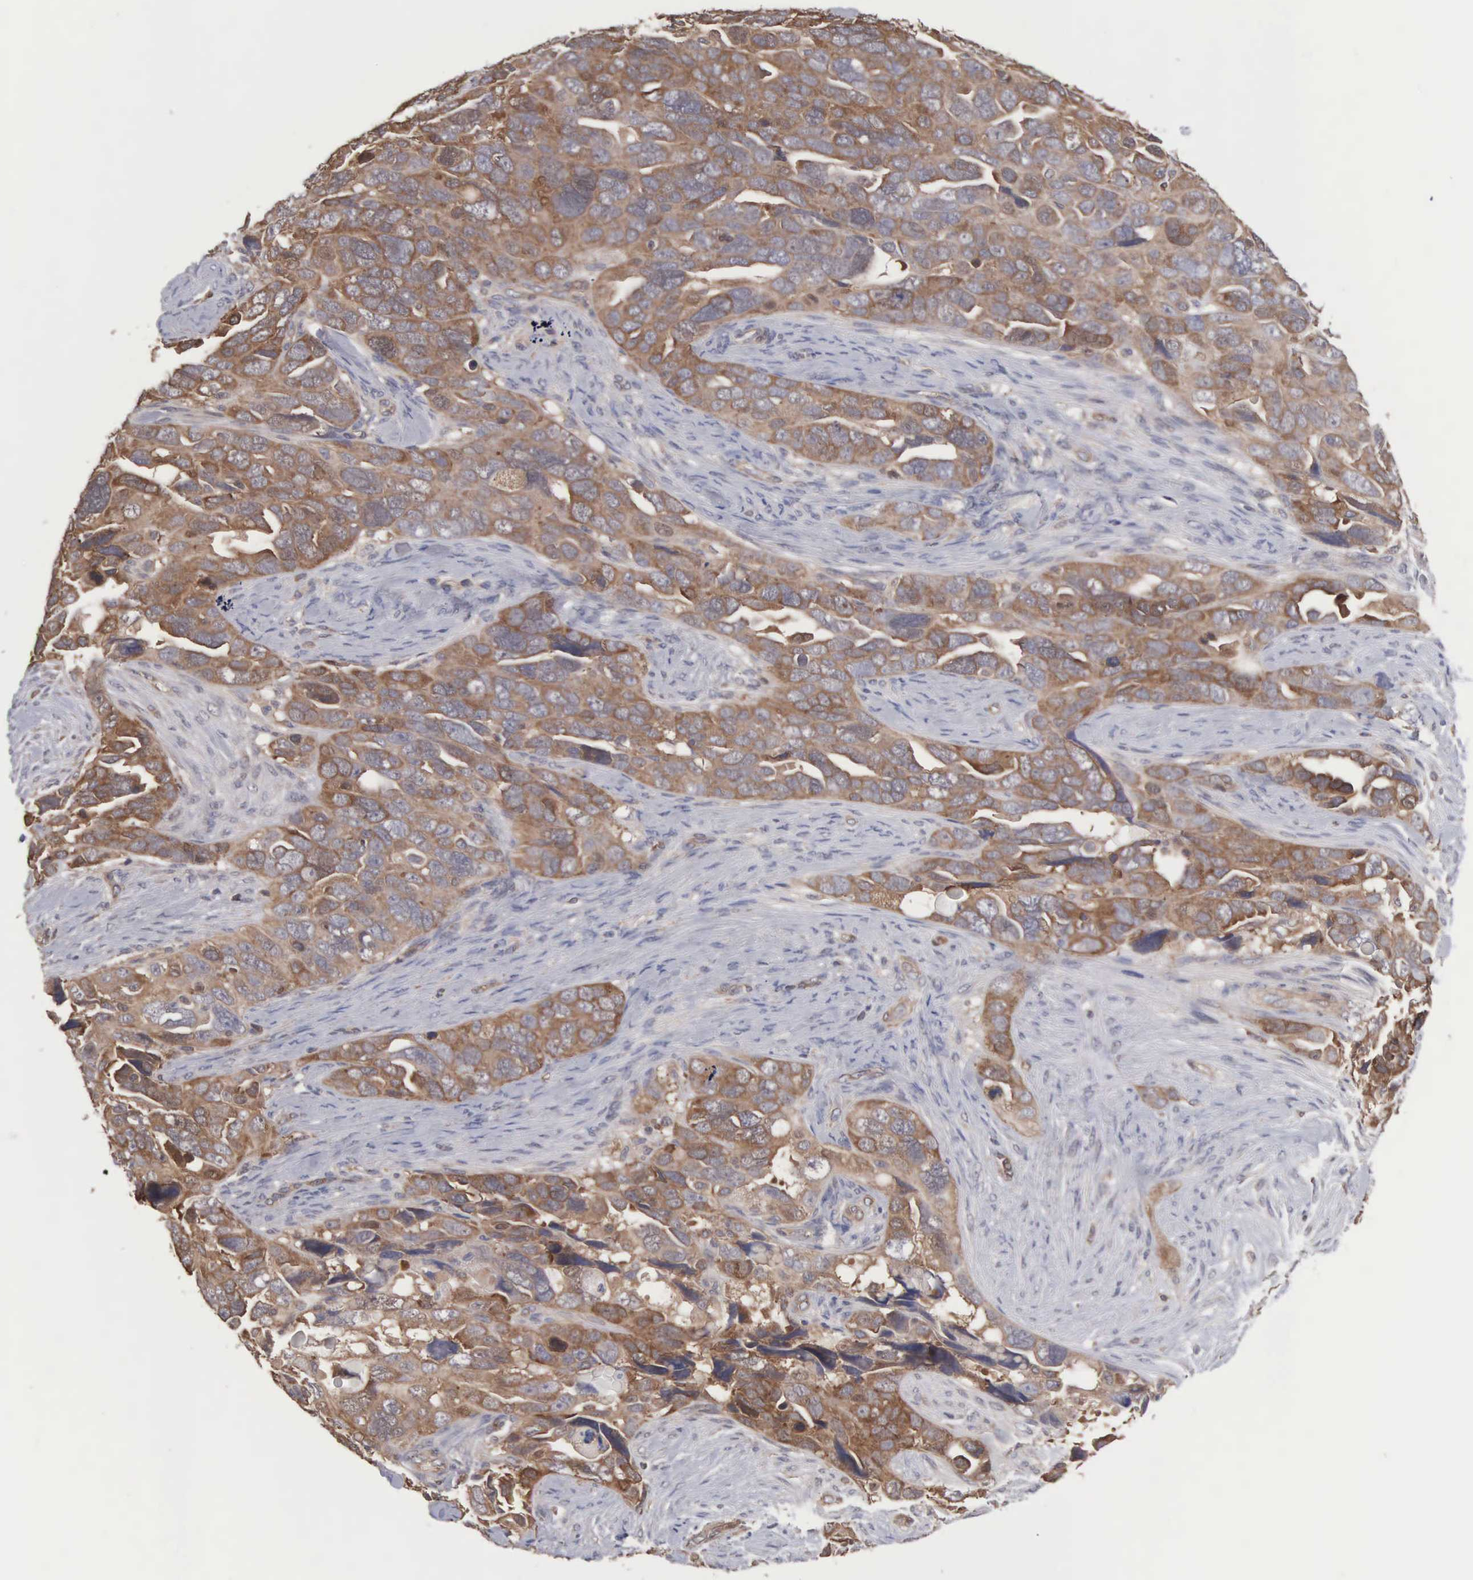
{"staining": {"intensity": "moderate", "quantity": ">75%", "location": "cytoplasmic/membranous"}, "tissue": "ovarian cancer", "cell_type": "Tumor cells", "image_type": "cancer", "snomed": [{"axis": "morphology", "description": "Cystadenocarcinoma, serous, NOS"}, {"axis": "topography", "description": "Ovary"}], "caption": "Immunohistochemistry (IHC) photomicrograph of neoplastic tissue: human ovarian serous cystadenocarcinoma stained using immunohistochemistry (IHC) shows medium levels of moderate protein expression localized specifically in the cytoplasmic/membranous of tumor cells, appearing as a cytoplasmic/membranous brown color.", "gene": "MTHFD1", "patient": {"sex": "female", "age": 63}}